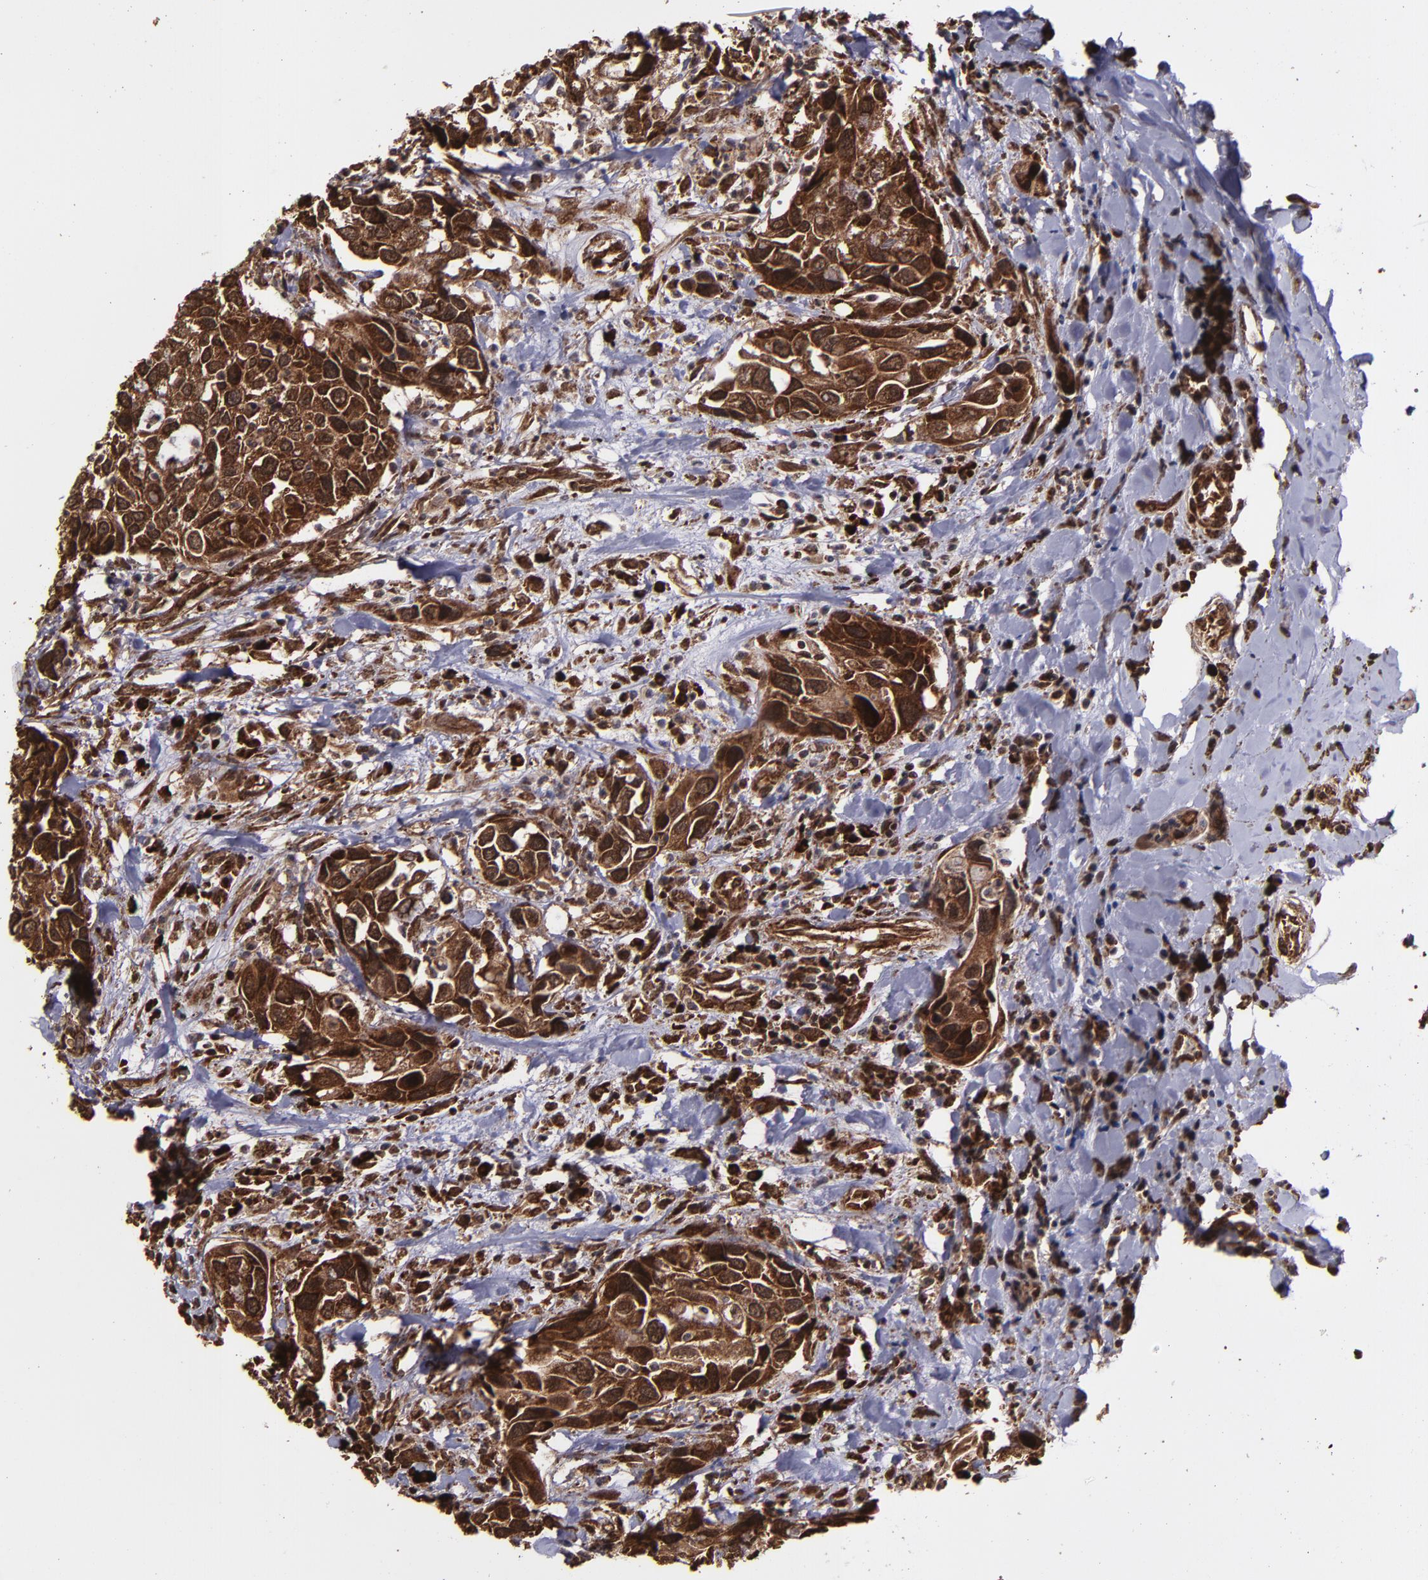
{"staining": {"intensity": "strong", "quantity": ">75%", "location": "cytoplasmic/membranous,nuclear"}, "tissue": "urothelial cancer", "cell_type": "Tumor cells", "image_type": "cancer", "snomed": [{"axis": "morphology", "description": "Urothelial carcinoma, High grade"}, {"axis": "topography", "description": "Urinary bladder"}], "caption": "Urothelial carcinoma (high-grade) was stained to show a protein in brown. There is high levels of strong cytoplasmic/membranous and nuclear positivity in approximately >75% of tumor cells.", "gene": "EIF4ENIF1", "patient": {"sex": "male", "age": 66}}